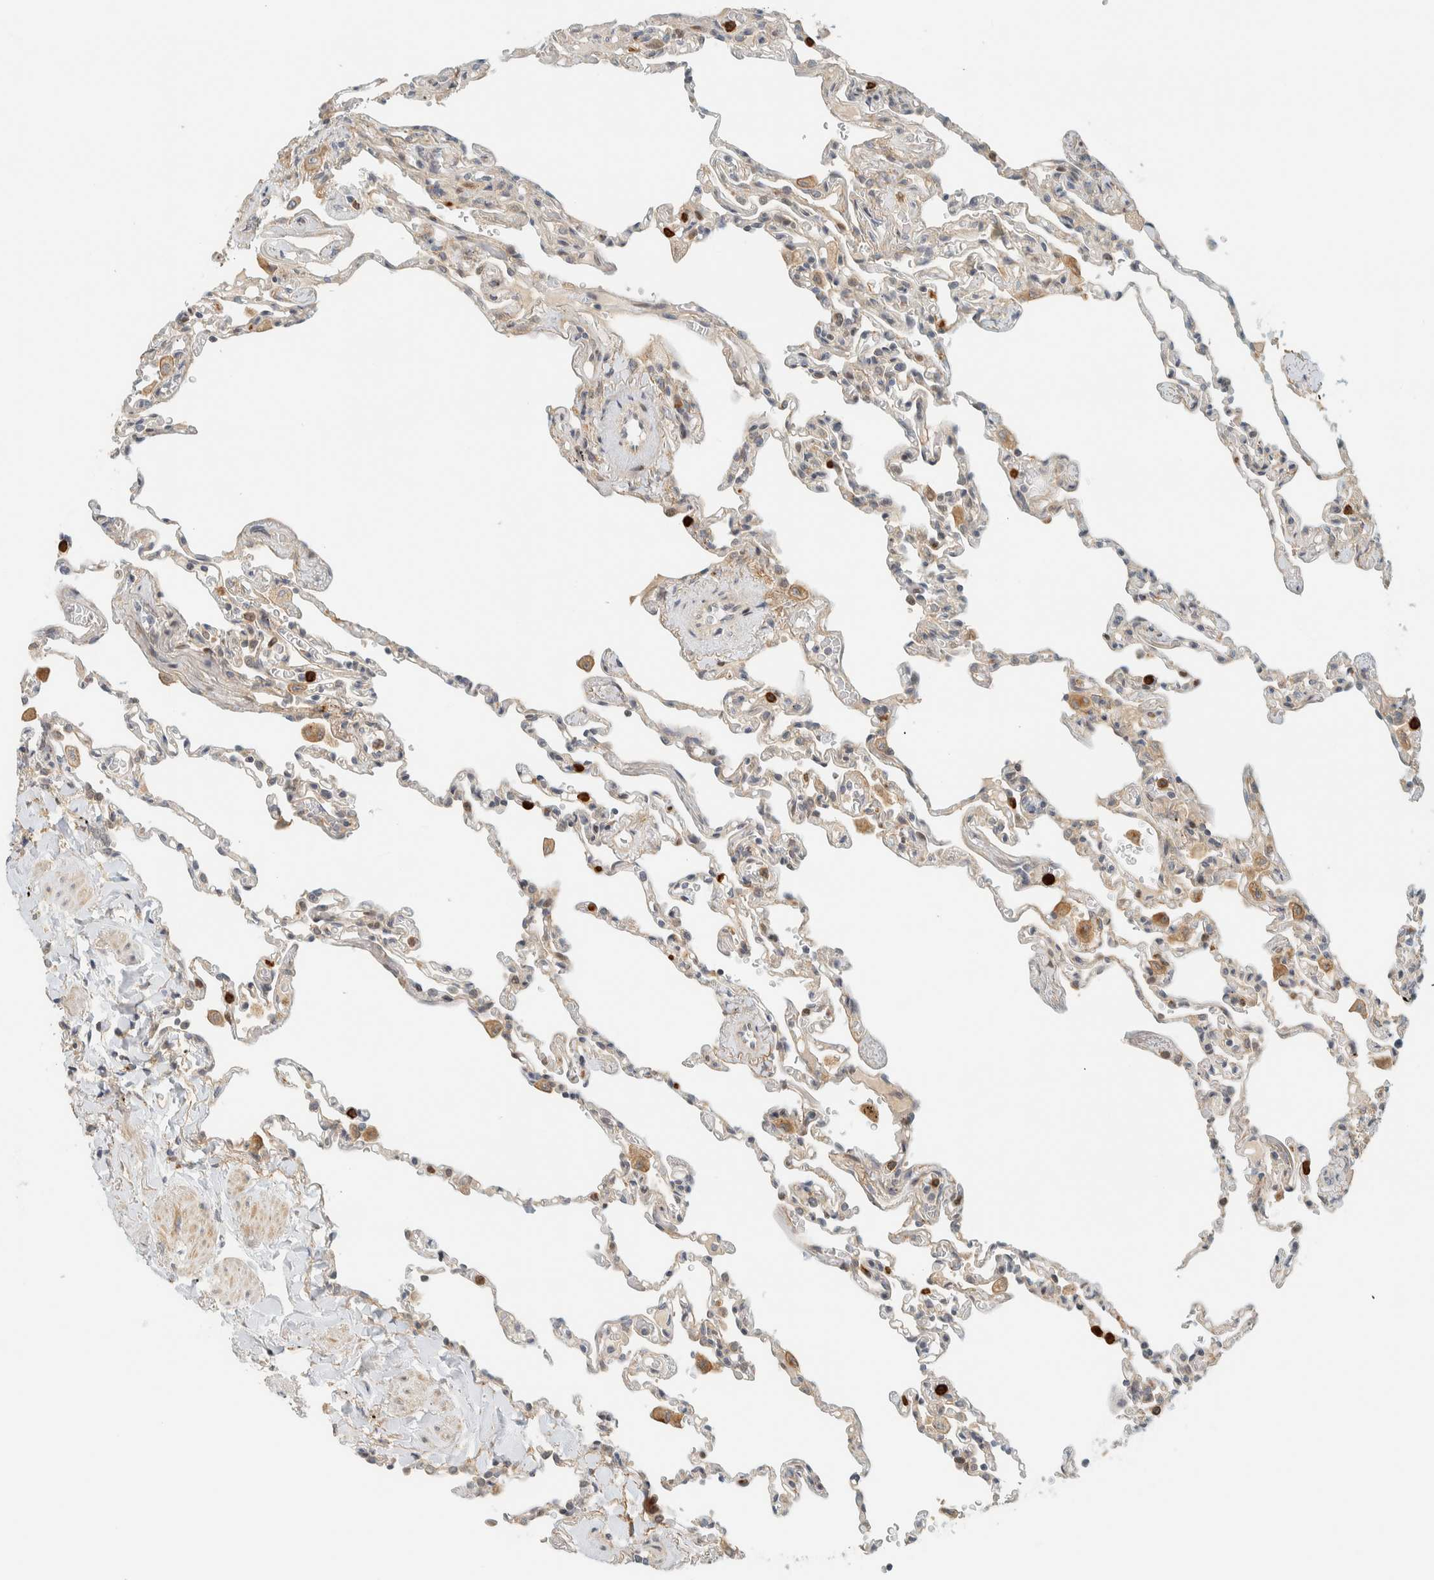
{"staining": {"intensity": "strong", "quantity": "<25%", "location": "cytoplasmic/membranous"}, "tissue": "lung", "cell_type": "Alveolar cells", "image_type": "normal", "snomed": [{"axis": "morphology", "description": "Normal tissue, NOS"}, {"axis": "topography", "description": "Lung"}], "caption": "About <25% of alveolar cells in normal lung demonstrate strong cytoplasmic/membranous protein positivity as visualized by brown immunohistochemical staining.", "gene": "CCDC171", "patient": {"sex": "male", "age": 59}}